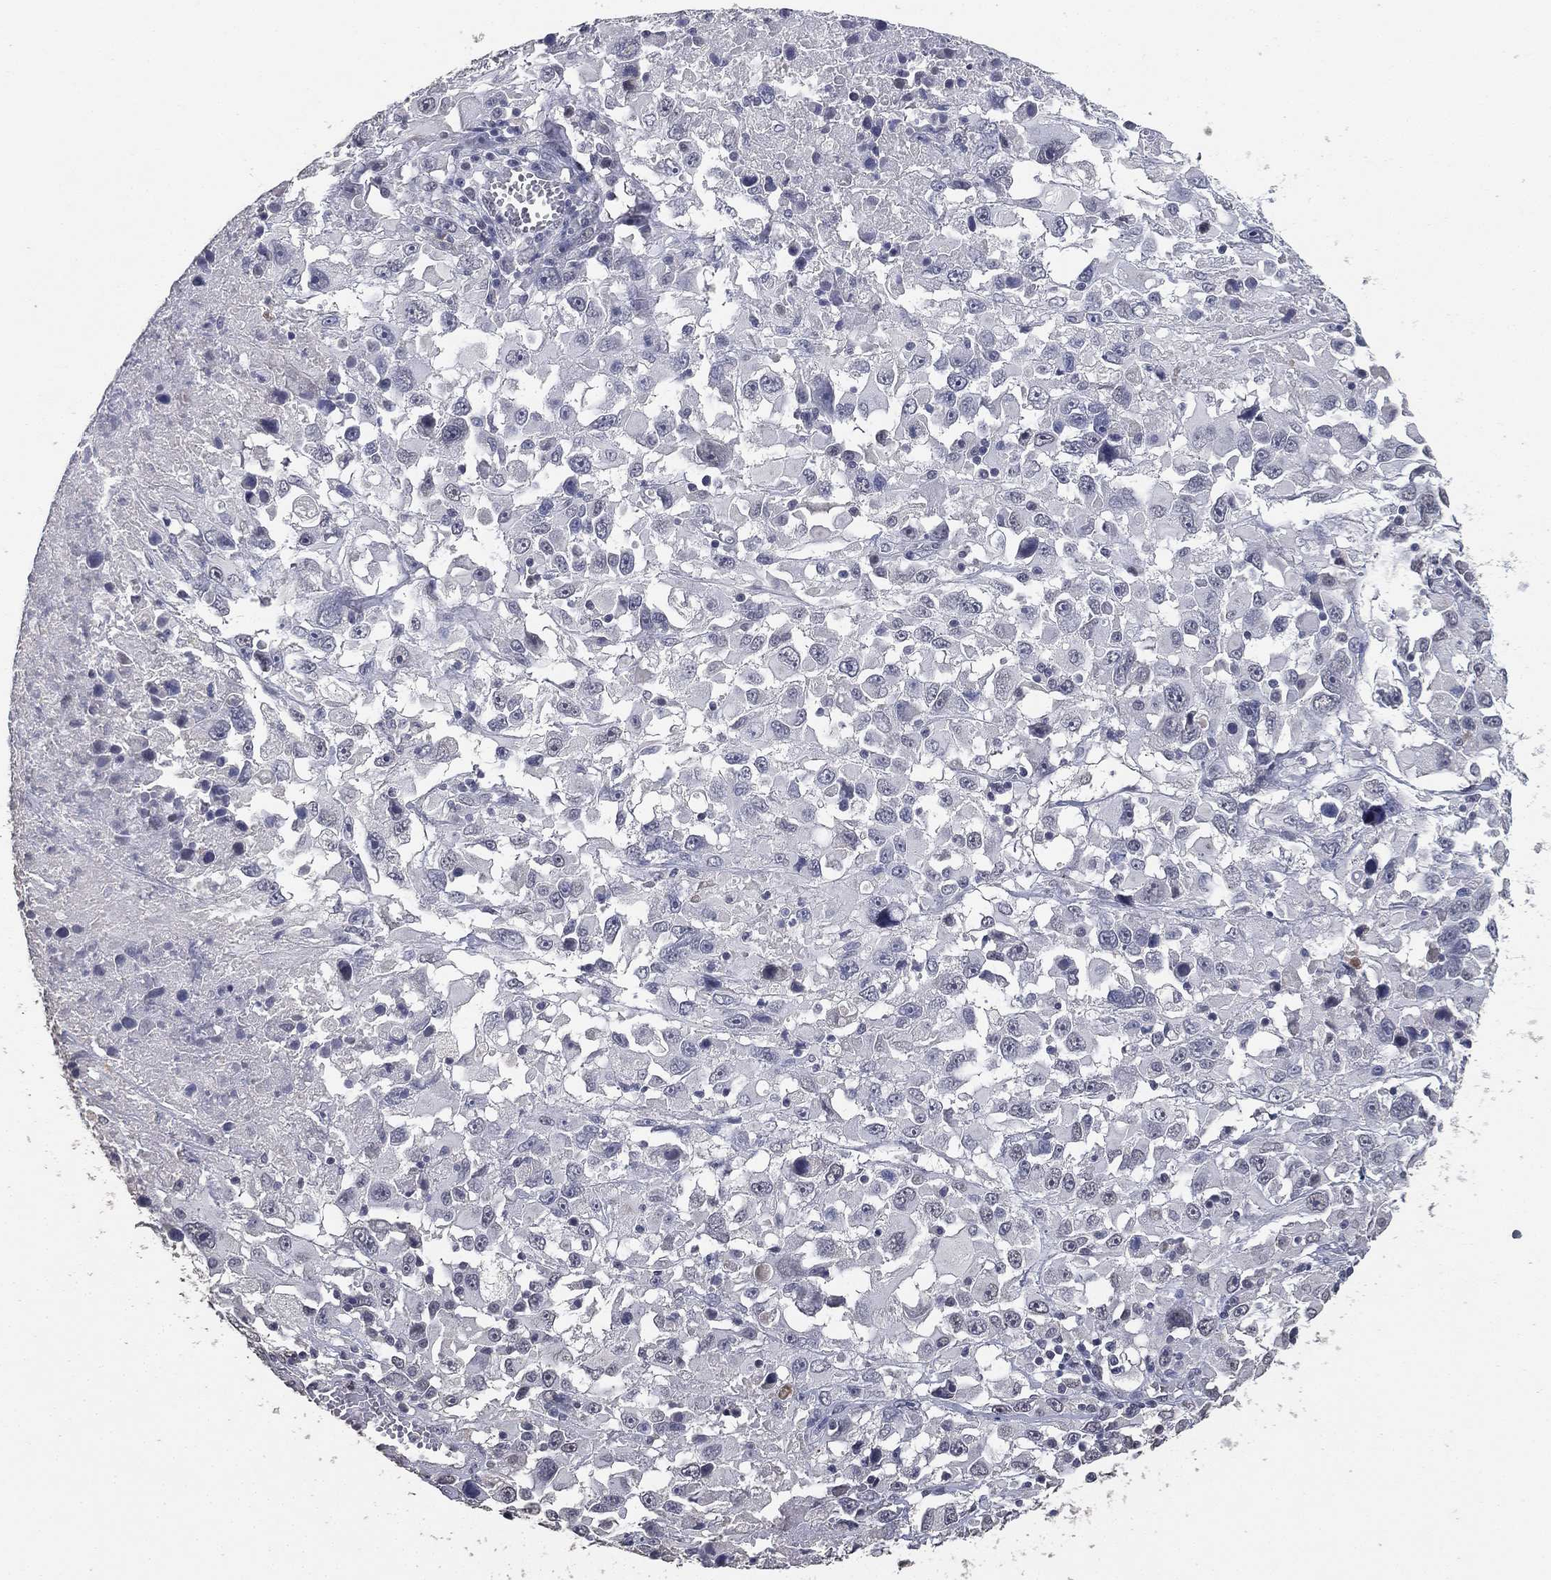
{"staining": {"intensity": "negative", "quantity": "none", "location": "none"}, "tissue": "melanoma", "cell_type": "Tumor cells", "image_type": "cancer", "snomed": [{"axis": "morphology", "description": "Malignant melanoma, Metastatic site"}, {"axis": "topography", "description": "Soft tissue"}], "caption": "Tumor cells show no significant expression in malignant melanoma (metastatic site).", "gene": "DSG1", "patient": {"sex": "male", "age": 50}}